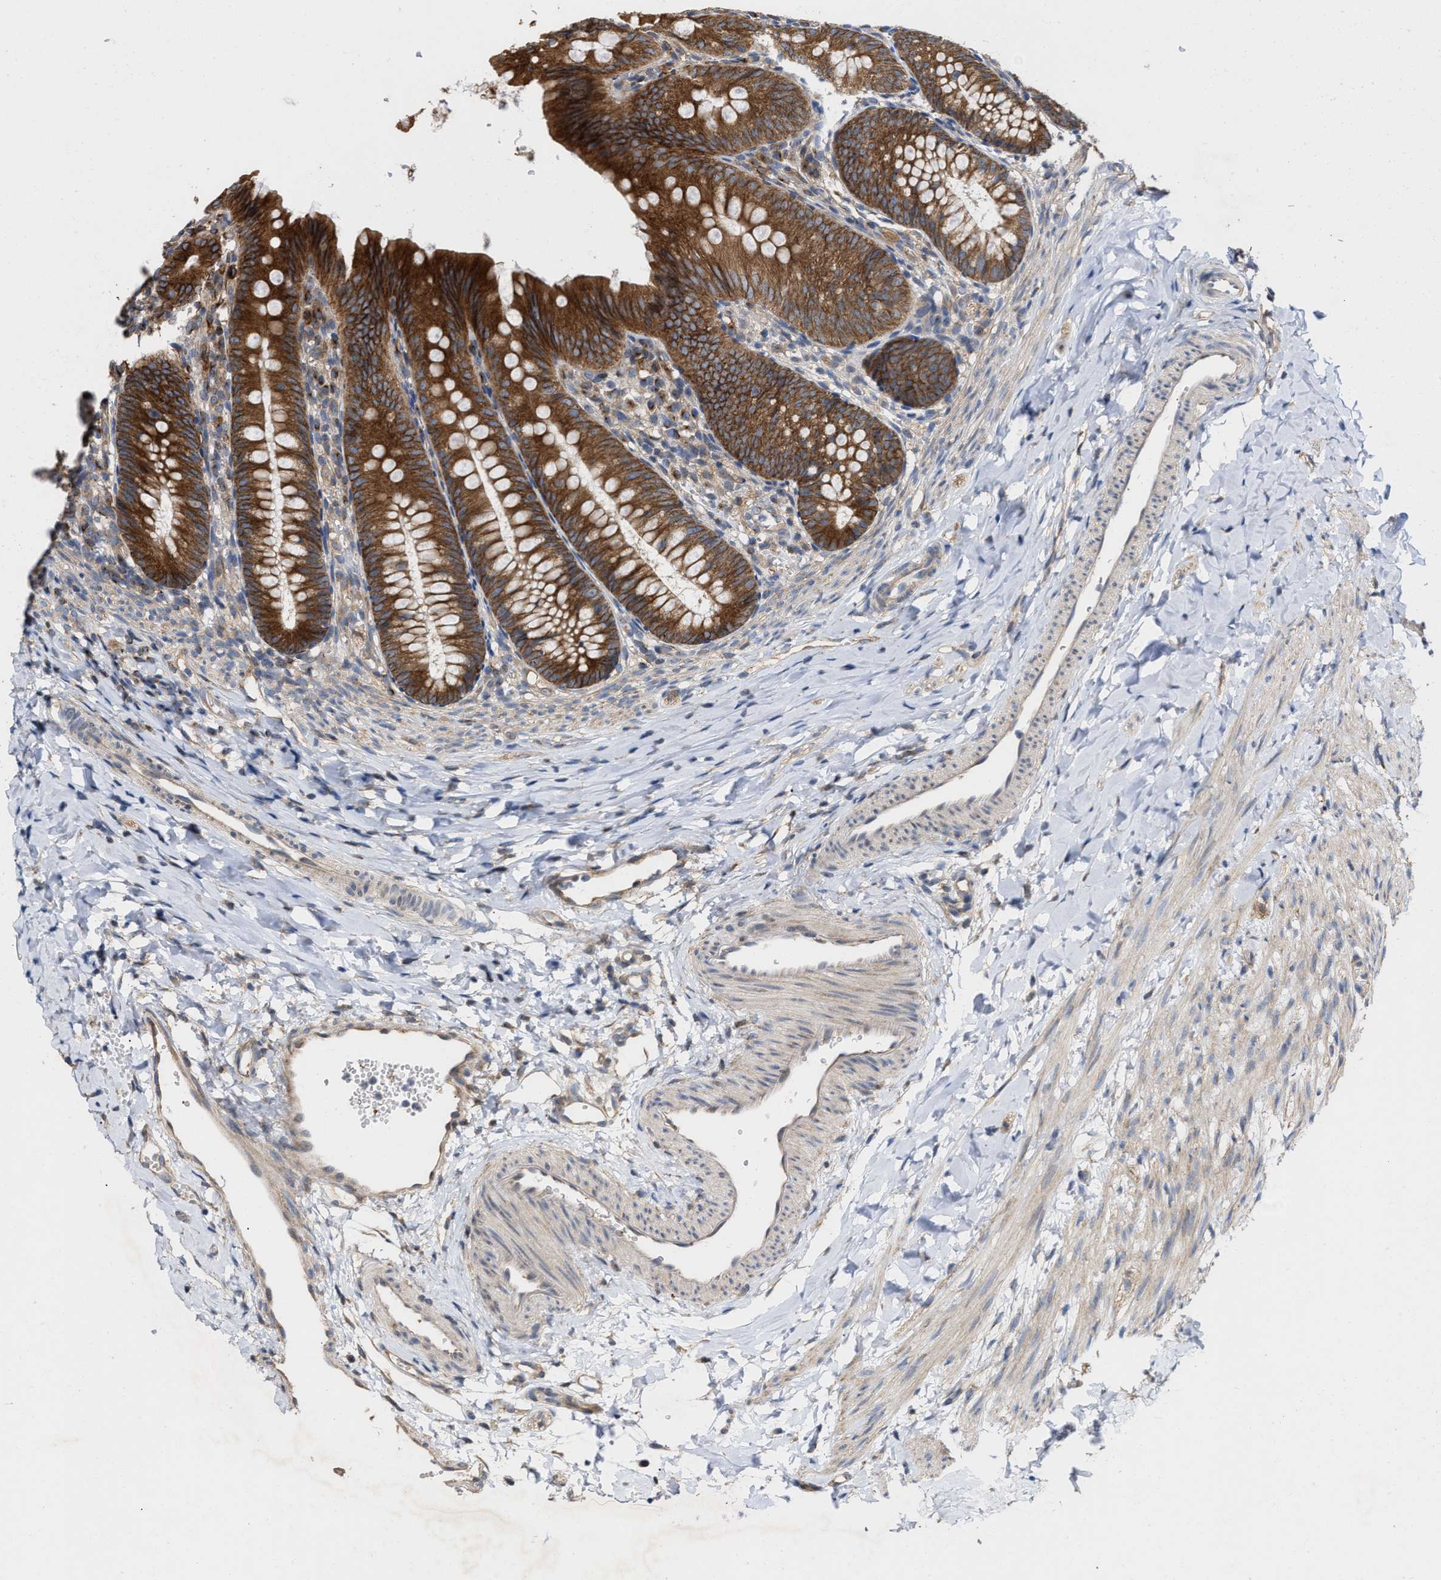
{"staining": {"intensity": "strong", "quantity": ">75%", "location": "cytoplasmic/membranous"}, "tissue": "appendix", "cell_type": "Glandular cells", "image_type": "normal", "snomed": [{"axis": "morphology", "description": "Normal tissue, NOS"}, {"axis": "topography", "description": "Appendix"}], "caption": "Immunohistochemistry (DAB (3,3'-diaminobenzidine)) staining of benign appendix reveals strong cytoplasmic/membranous protein staining in approximately >75% of glandular cells. The protein is stained brown, and the nuclei are stained in blue (DAB IHC with brightfield microscopy, high magnification).", "gene": "BBLN", "patient": {"sex": "male", "age": 1}}